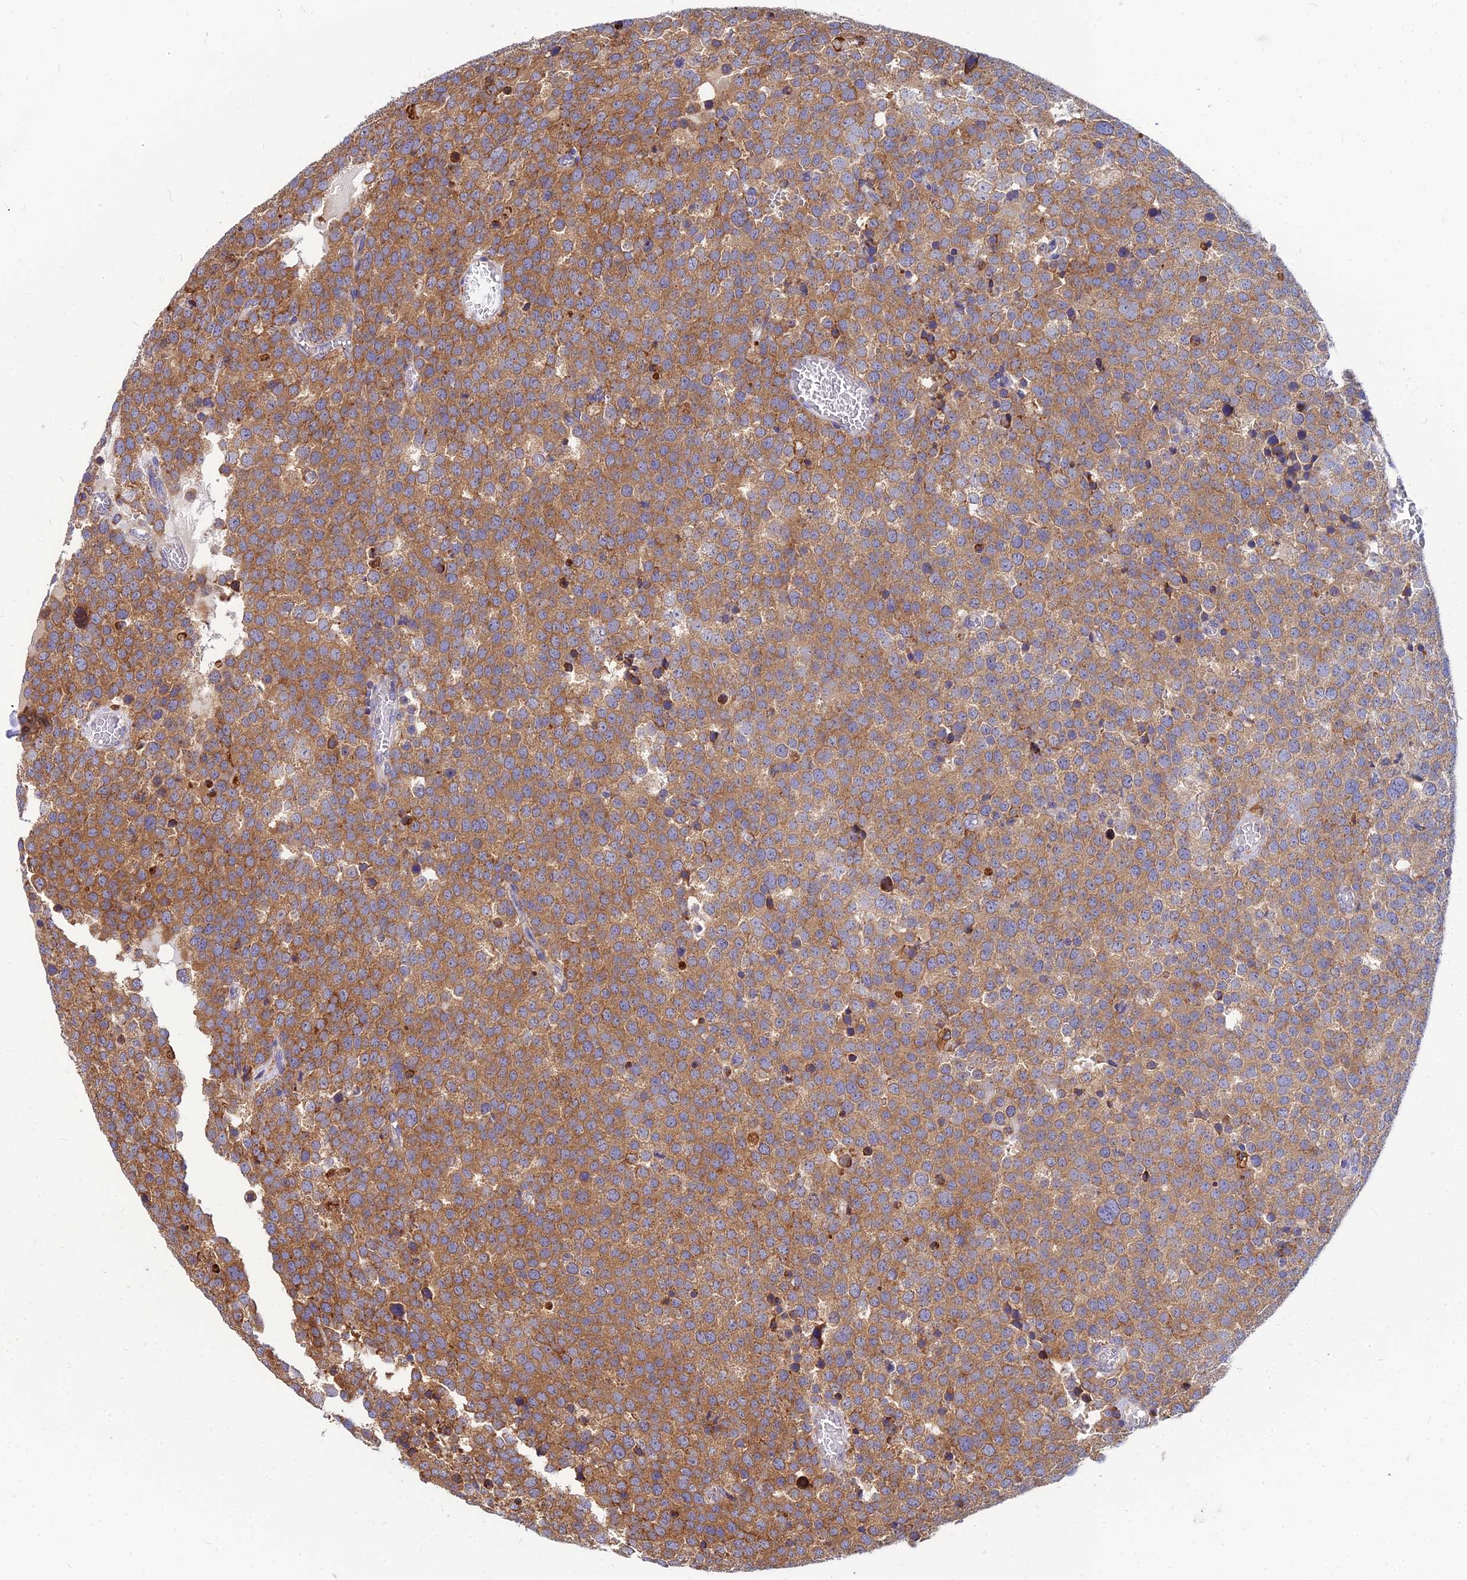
{"staining": {"intensity": "moderate", "quantity": ">75%", "location": "cytoplasmic/membranous"}, "tissue": "testis cancer", "cell_type": "Tumor cells", "image_type": "cancer", "snomed": [{"axis": "morphology", "description": "Normal tissue, NOS"}, {"axis": "morphology", "description": "Seminoma, NOS"}, {"axis": "topography", "description": "Testis"}], "caption": "A histopathology image of testis cancer stained for a protein exhibits moderate cytoplasmic/membranous brown staining in tumor cells.", "gene": "CCT6B", "patient": {"sex": "male", "age": 71}}